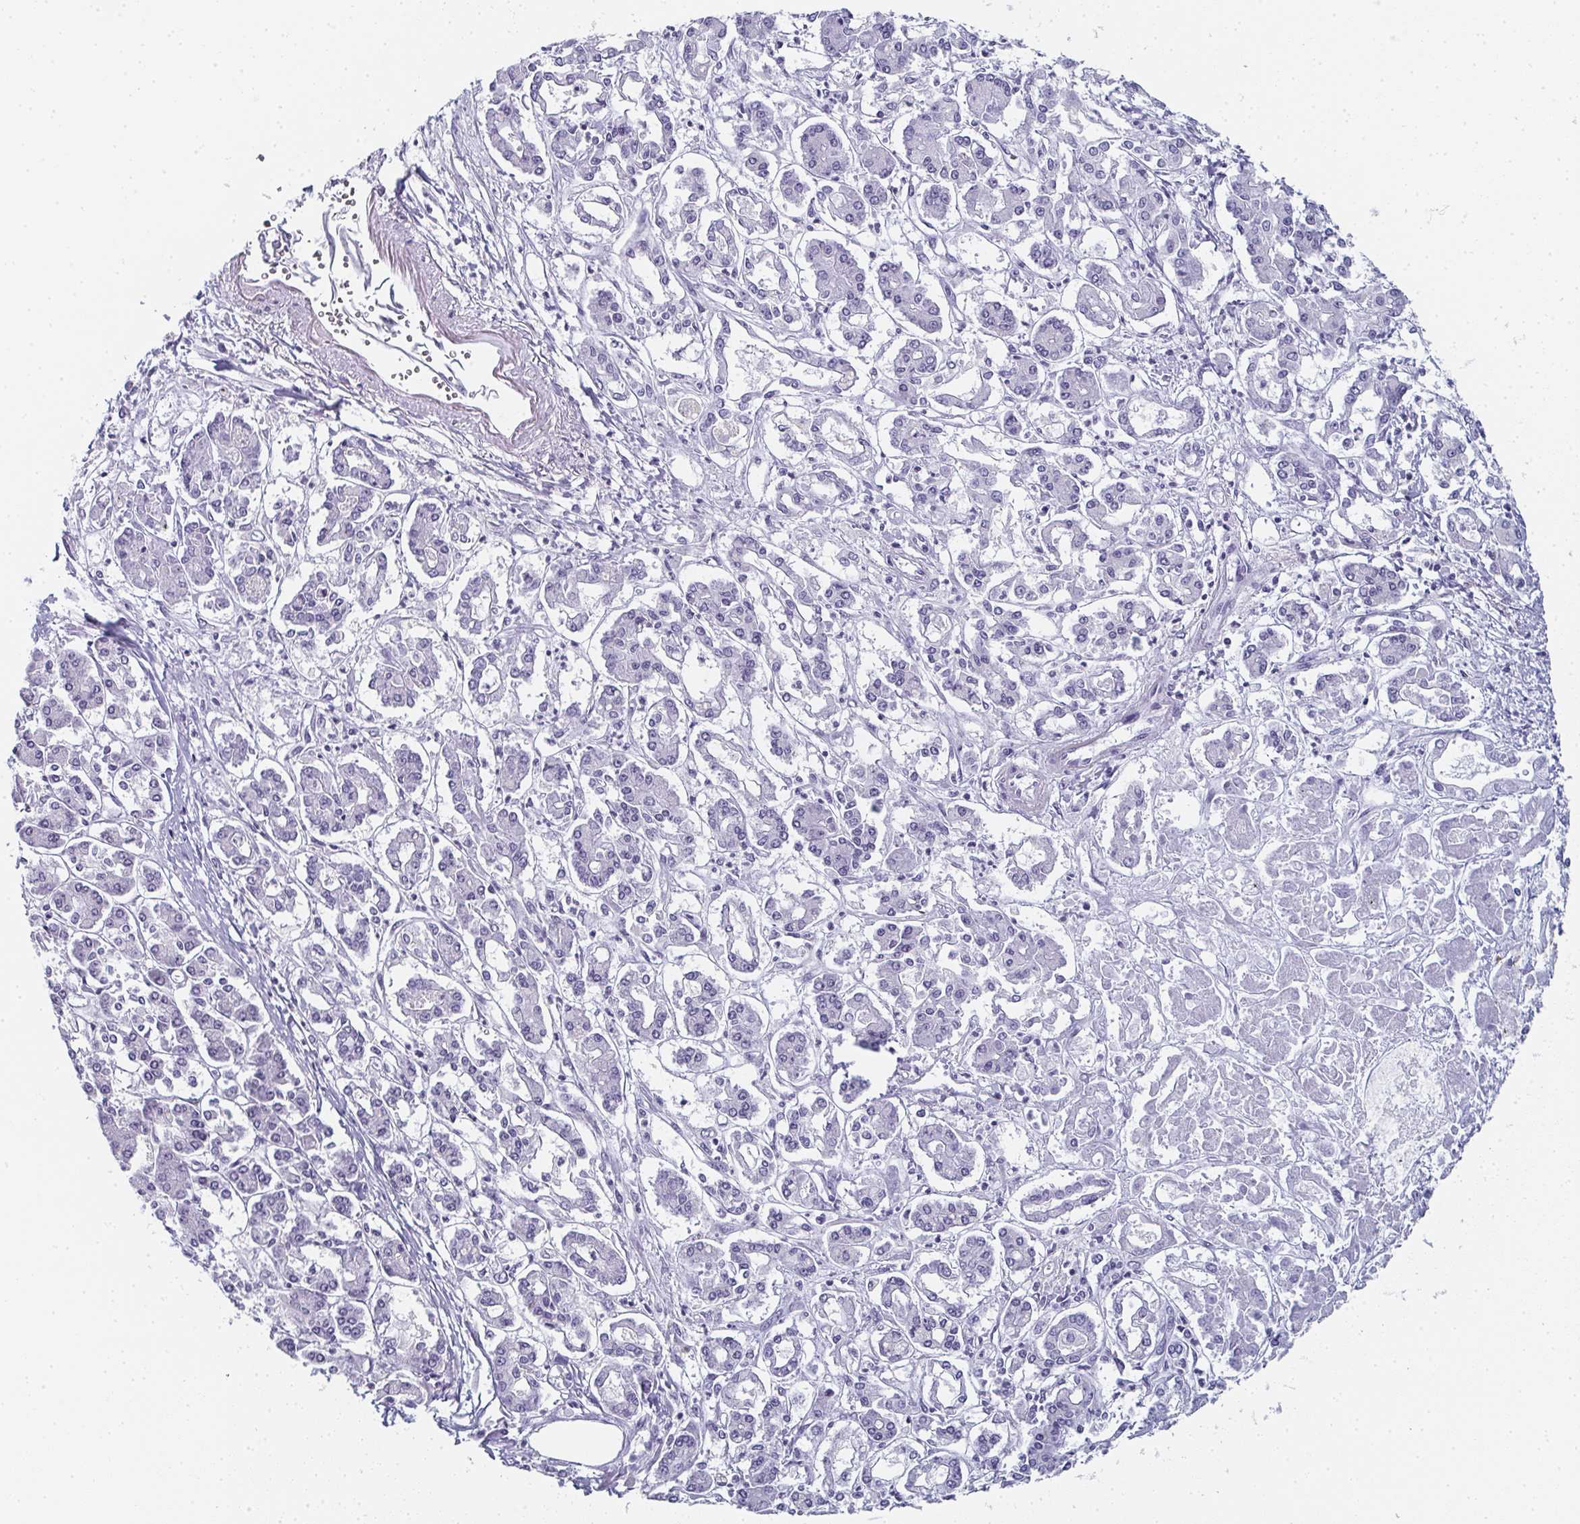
{"staining": {"intensity": "negative", "quantity": "none", "location": "none"}, "tissue": "pancreatic cancer", "cell_type": "Tumor cells", "image_type": "cancer", "snomed": [{"axis": "morphology", "description": "Adenocarcinoma, NOS"}, {"axis": "topography", "description": "Pancreas"}], "caption": "Immunohistochemistry of pancreatic cancer (adenocarcinoma) reveals no staining in tumor cells.", "gene": "PYCR3", "patient": {"sex": "male", "age": 85}}